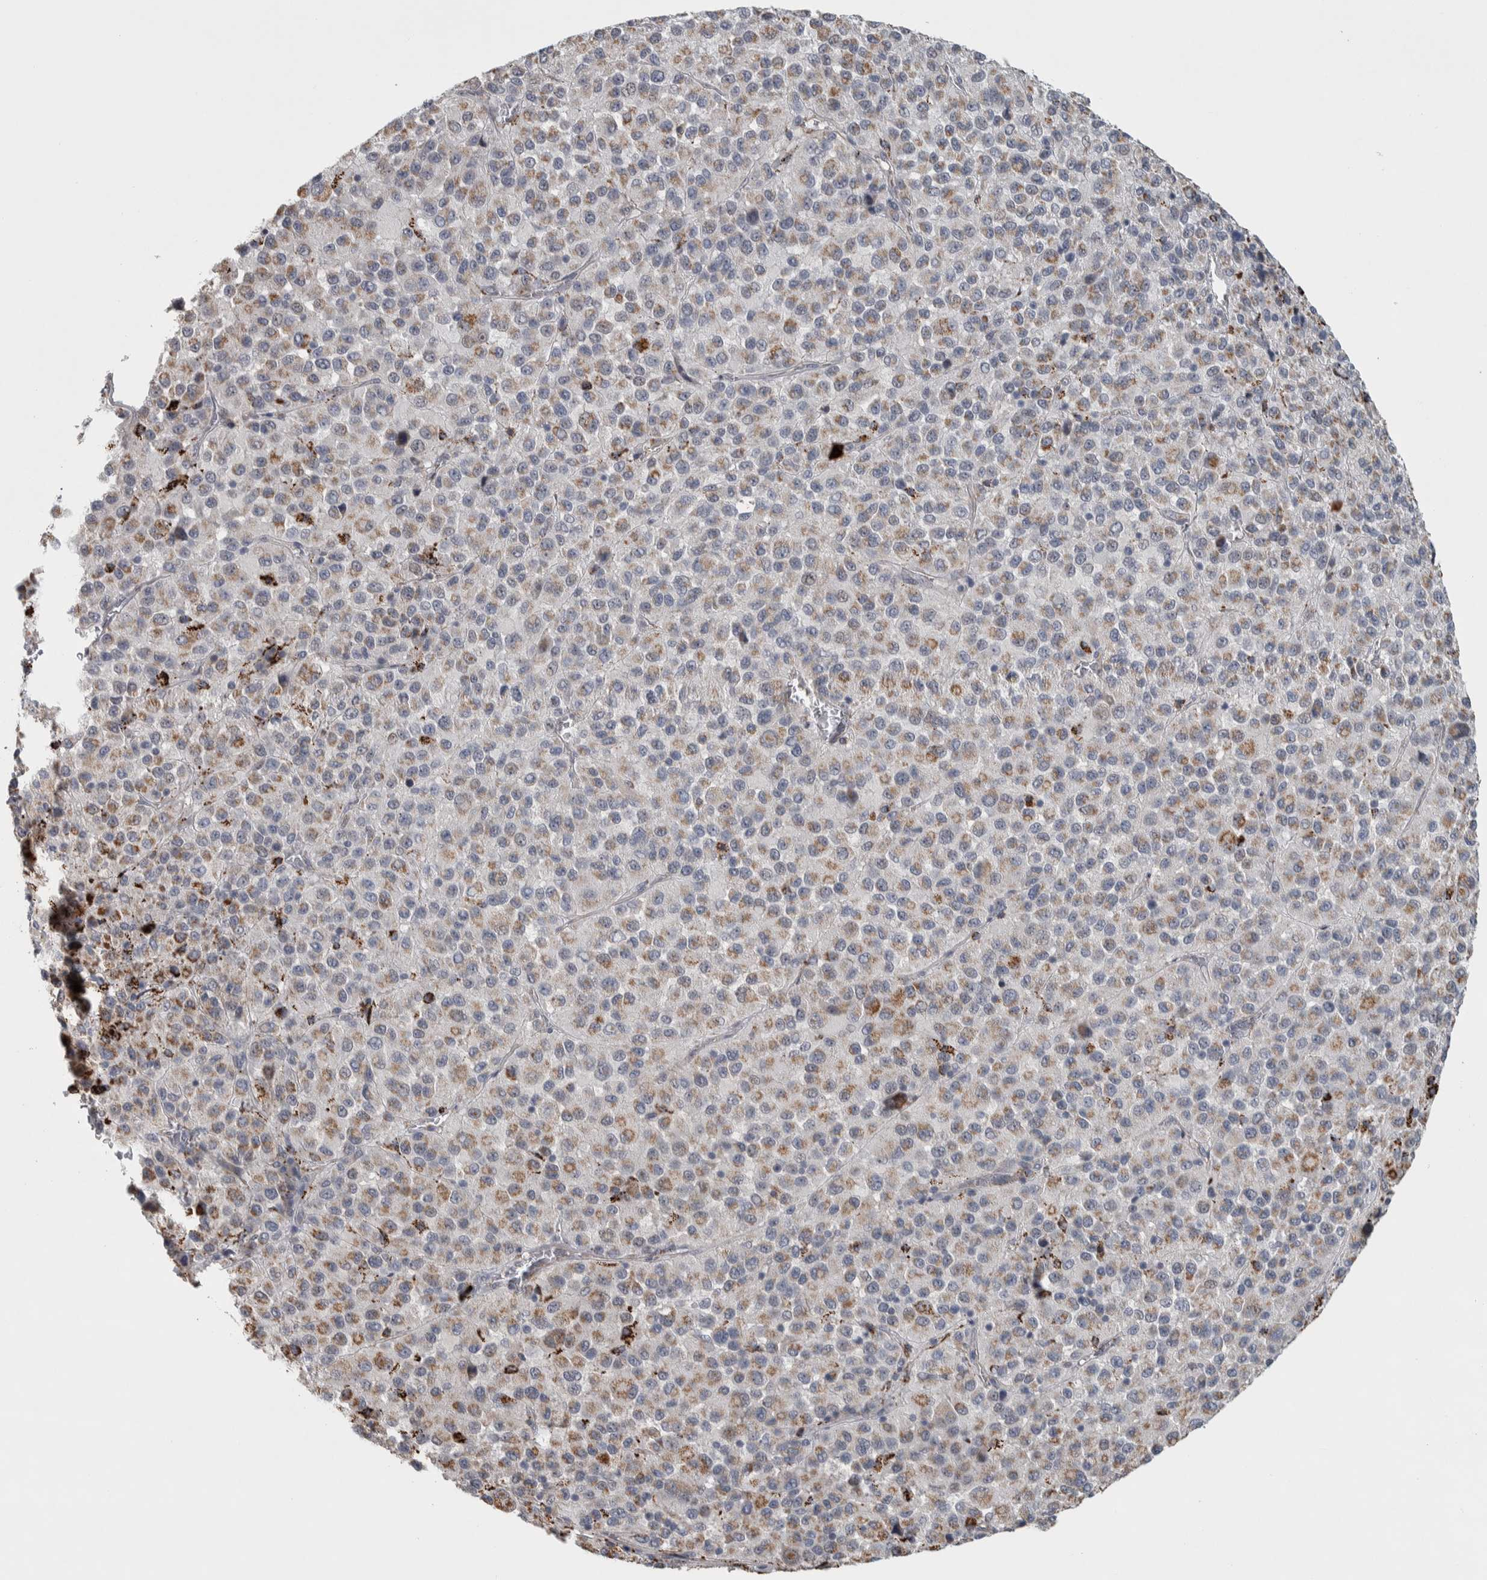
{"staining": {"intensity": "weak", "quantity": "25%-75%", "location": "cytoplasmic/membranous"}, "tissue": "melanoma", "cell_type": "Tumor cells", "image_type": "cancer", "snomed": [{"axis": "morphology", "description": "Malignant melanoma, Metastatic site"}, {"axis": "topography", "description": "Lung"}], "caption": "An immunohistochemistry (IHC) micrograph of neoplastic tissue is shown. Protein staining in brown highlights weak cytoplasmic/membranous positivity in malignant melanoma (metastatic site) within tumor cells.", "gene": "FAM78A", "patient": {"sex": "male", "age": 64}}